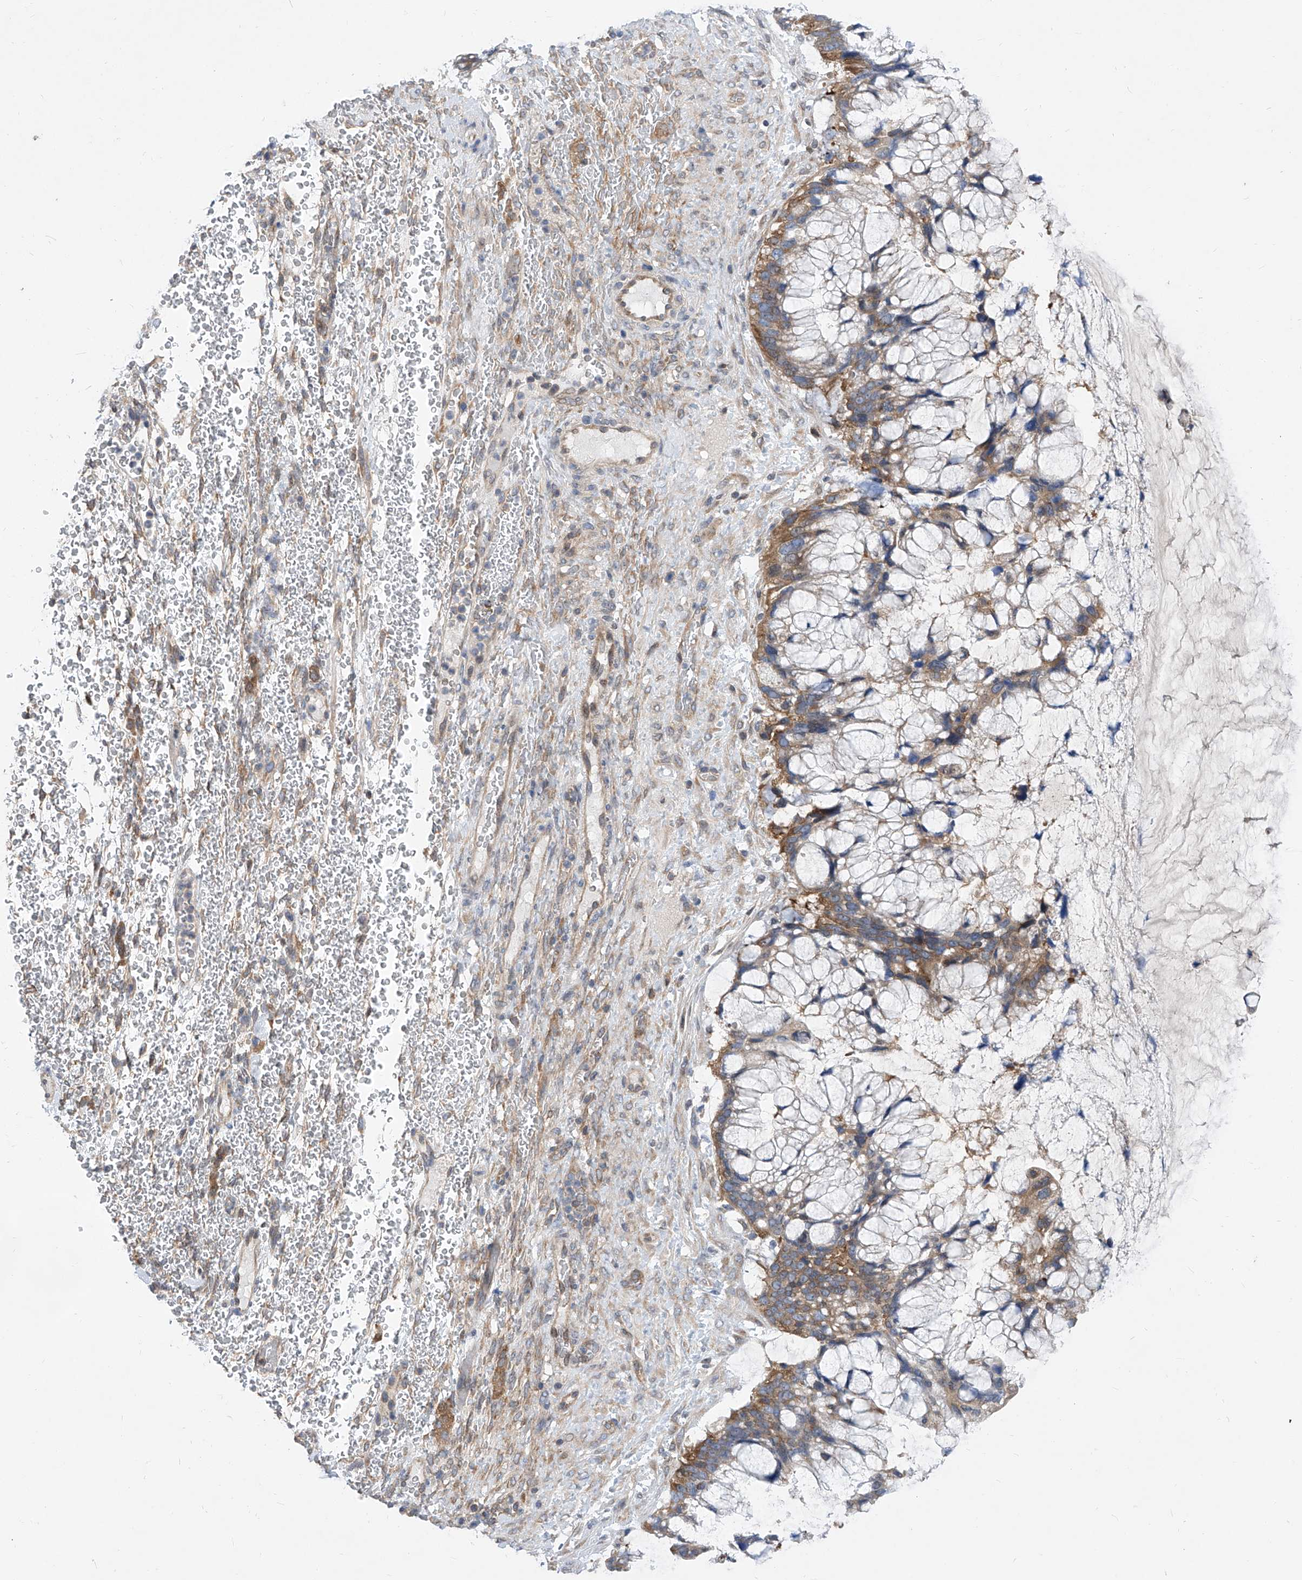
{"staining": {"intensity": "moderate", "quantity": "25%-75%", "location": "cytoplasmic/membranous"}, "tissue": "ovarian cancer", "cell_type": "Tumor cells", "image_type": "cancer", "snomed": [{"axis": "morphology", "description": "Cystadenocarcinoma, mucinous, NOS"}, {"axis": "topography", "description": "Ovary"}], "caption": "This is an image of immunohistochemistry staining of ovarian cancer, which shows moderate positivity in the cytoplasmic/membranous of tumor cells.", "gene": "EIF3M", "patient": {"sex": "female", "age": 37}}